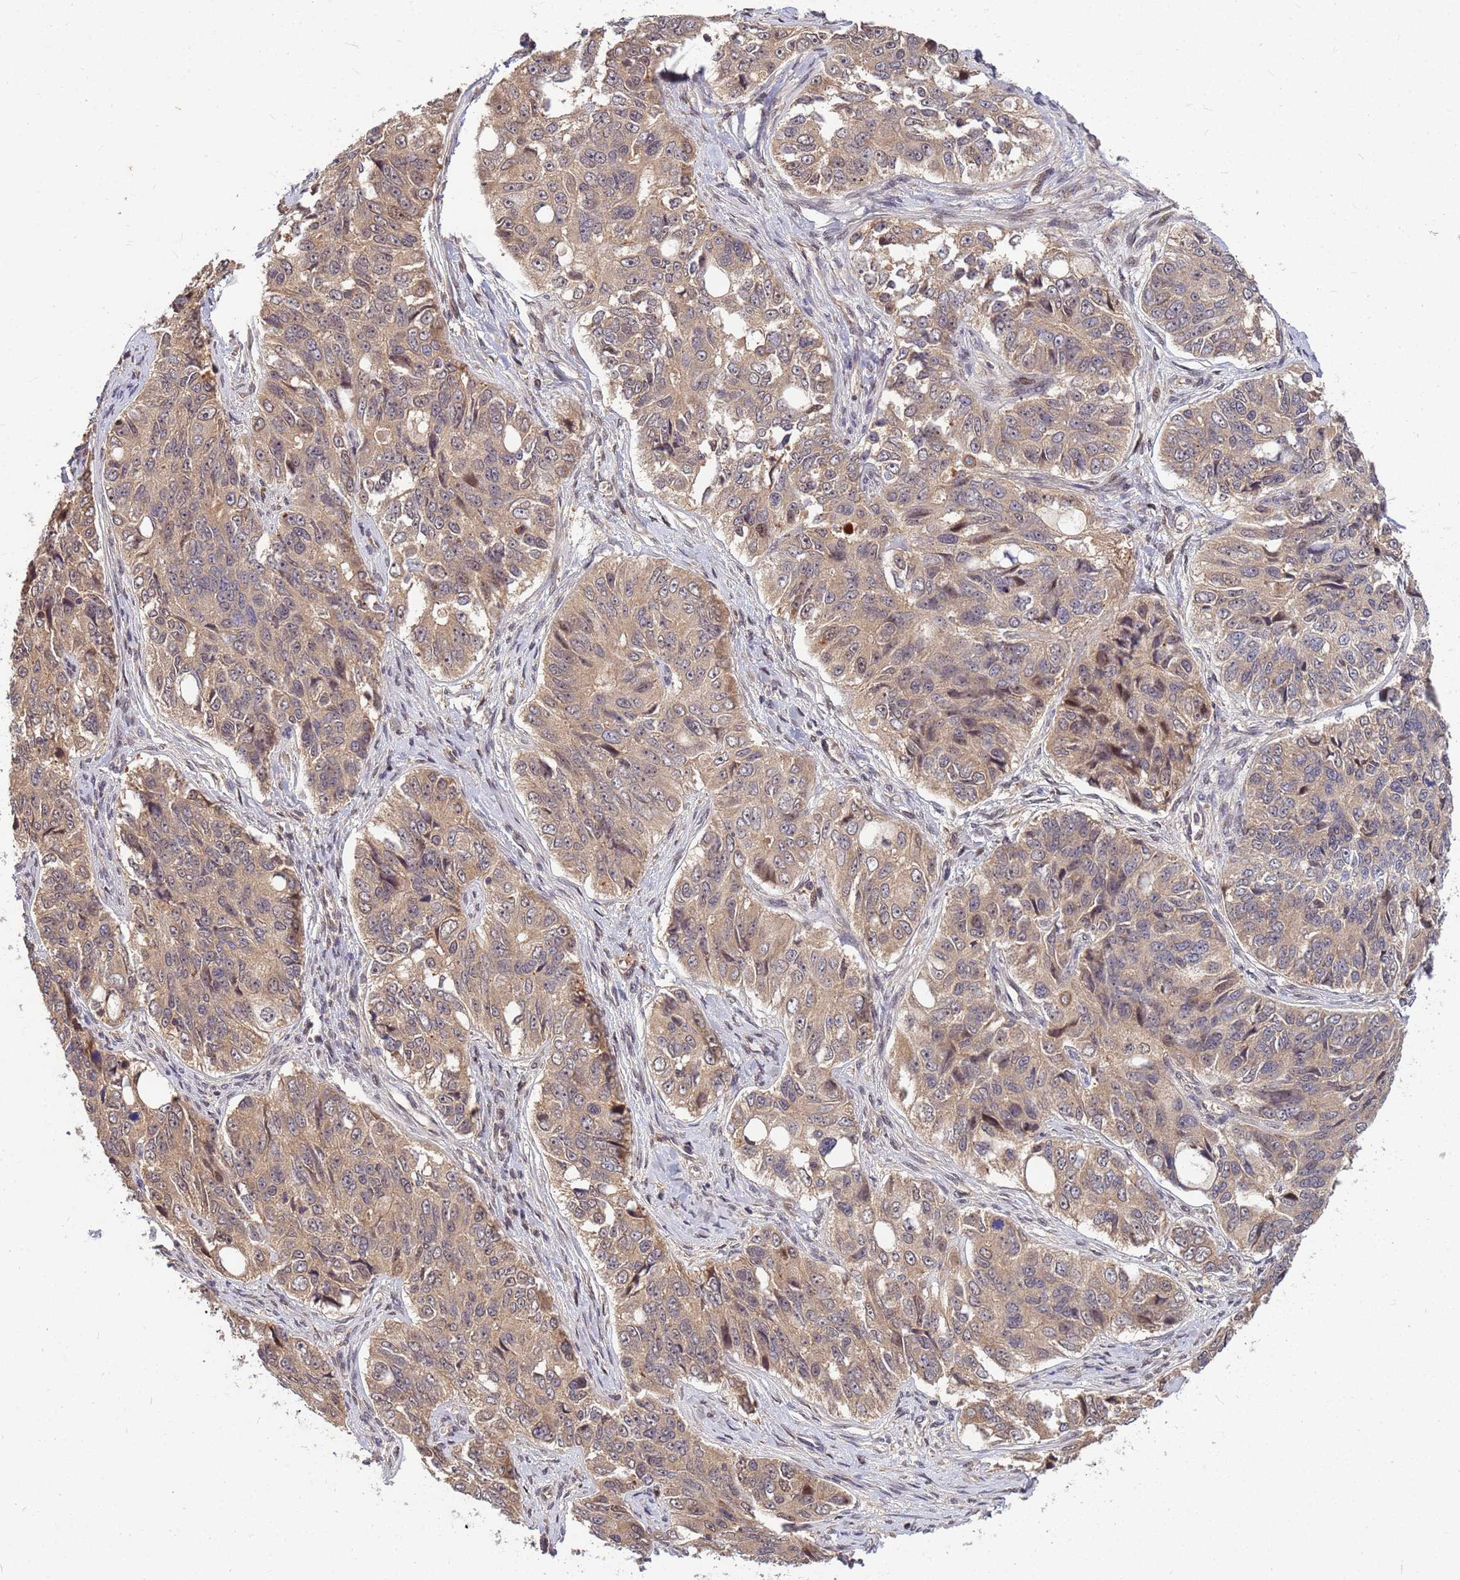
{"staining": {"intensity": "weak", "quantity": ">75%", "location": "cytoplasmic/membranous"}, "tissue": "ovarian cancer", "cell_type": "Tumor cells", "image_type": "cancer", "snomed": [{"axis": "morphology", "description": "Carcinoma, endometroid"}, {"axis": "topography", "description": "Ovary"}], "caption": "An image of ovarian cancer (endometroid carcinoma) stained for a protein demonstrates weak cytoplasmic/membranous brown staining in tumor cells.", "gene": "DUS4L", "patient": {"sex": "female", "age": 51}}